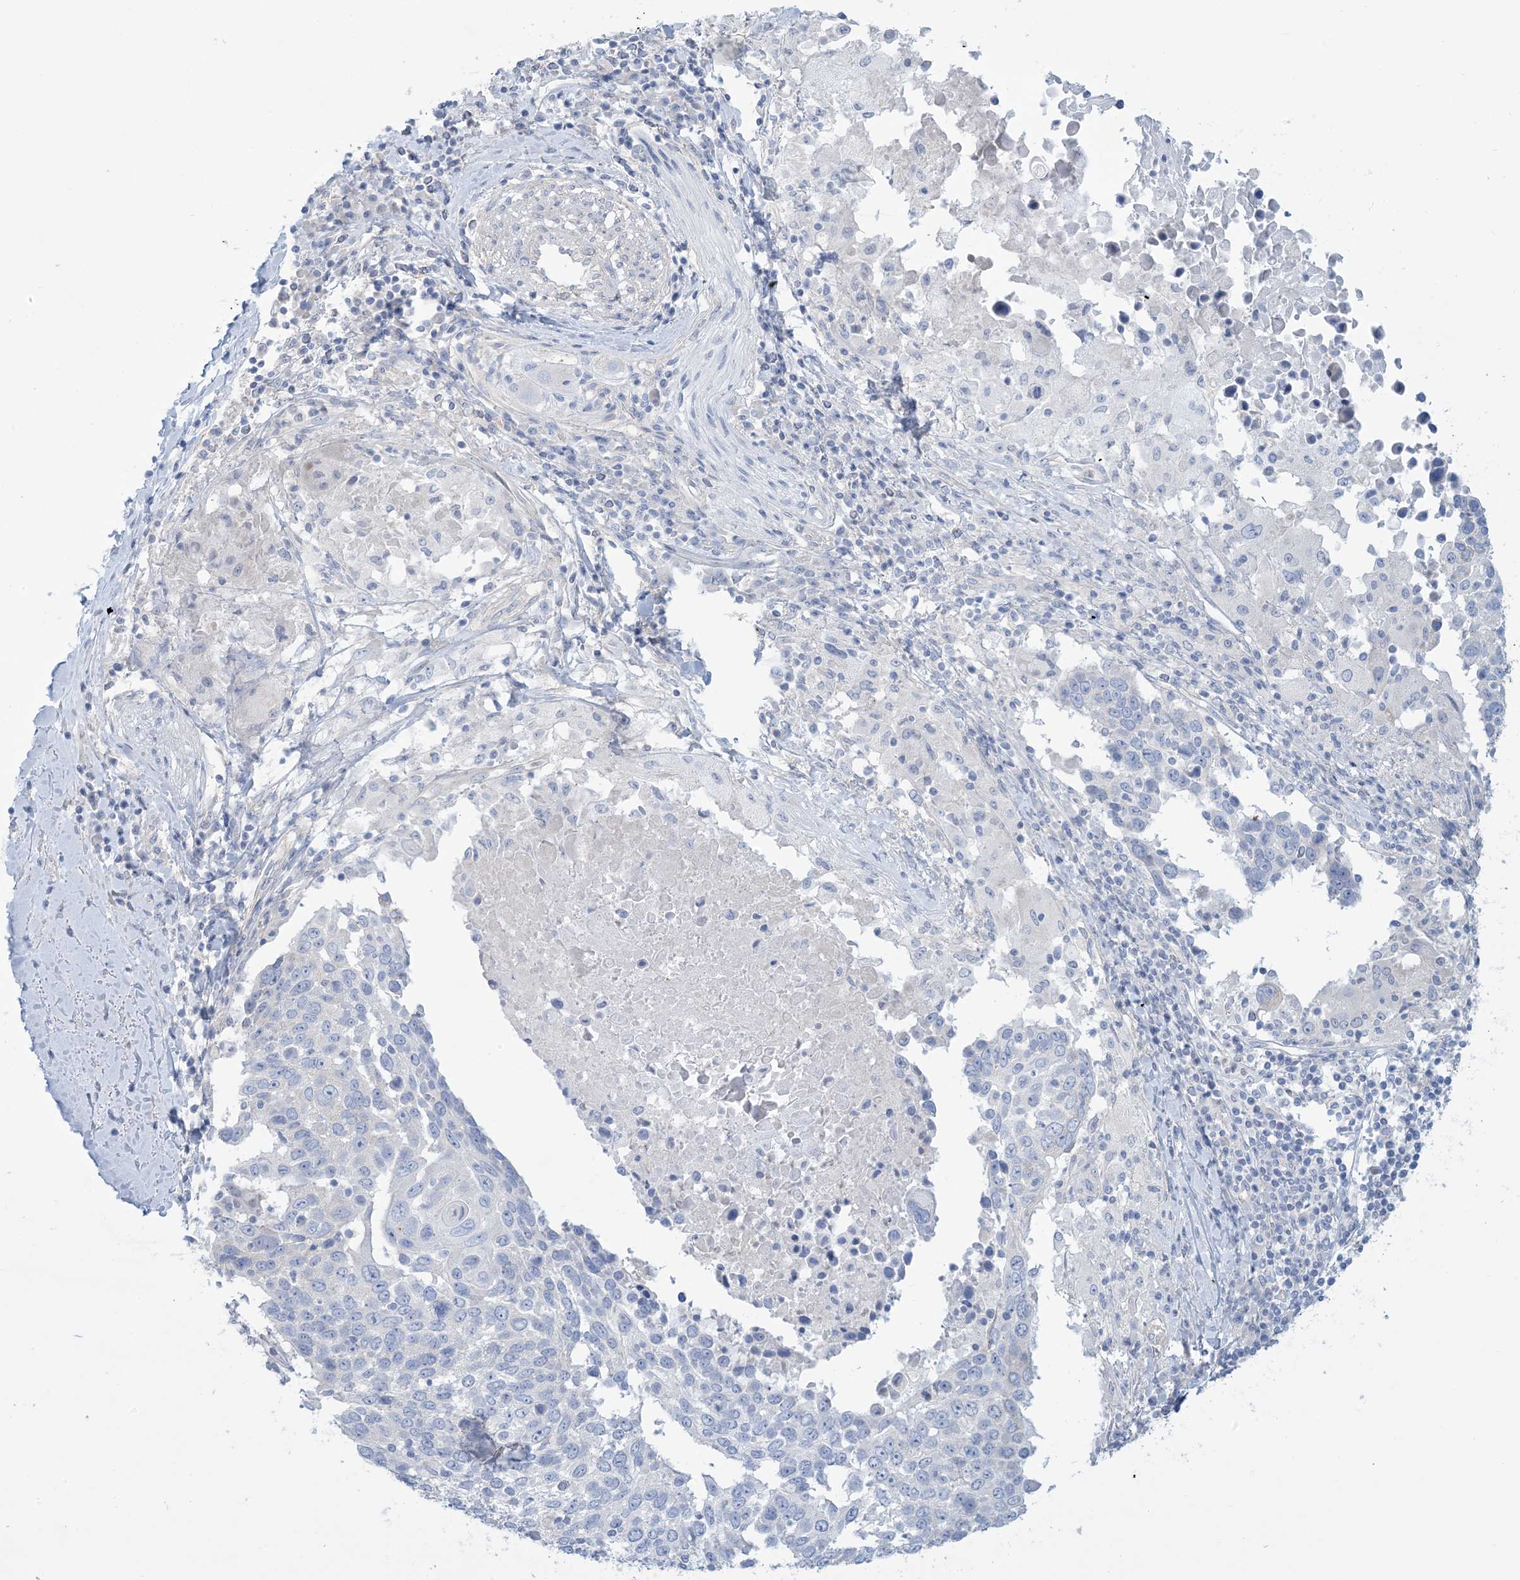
{"staining": {"intensity": "negative", "quantity": "none", "location": "none"}, "tissue": "lung cancer", "cell_type": "Tumor cells", "image_type": "cancer", "snomed": [{"axis": "morphology", "description": "Squamous cell carcinoma, NOS"}, {"axis": "topography", "description": "Lung"}], "caption": "This is an immunohistochemistry (IHC) micrograph of squamous cell carcinoma (lung). There is no expression in tumor cells.", "gene": "MTHFD2L", "patient": {"sex": "male", "age": 66}}